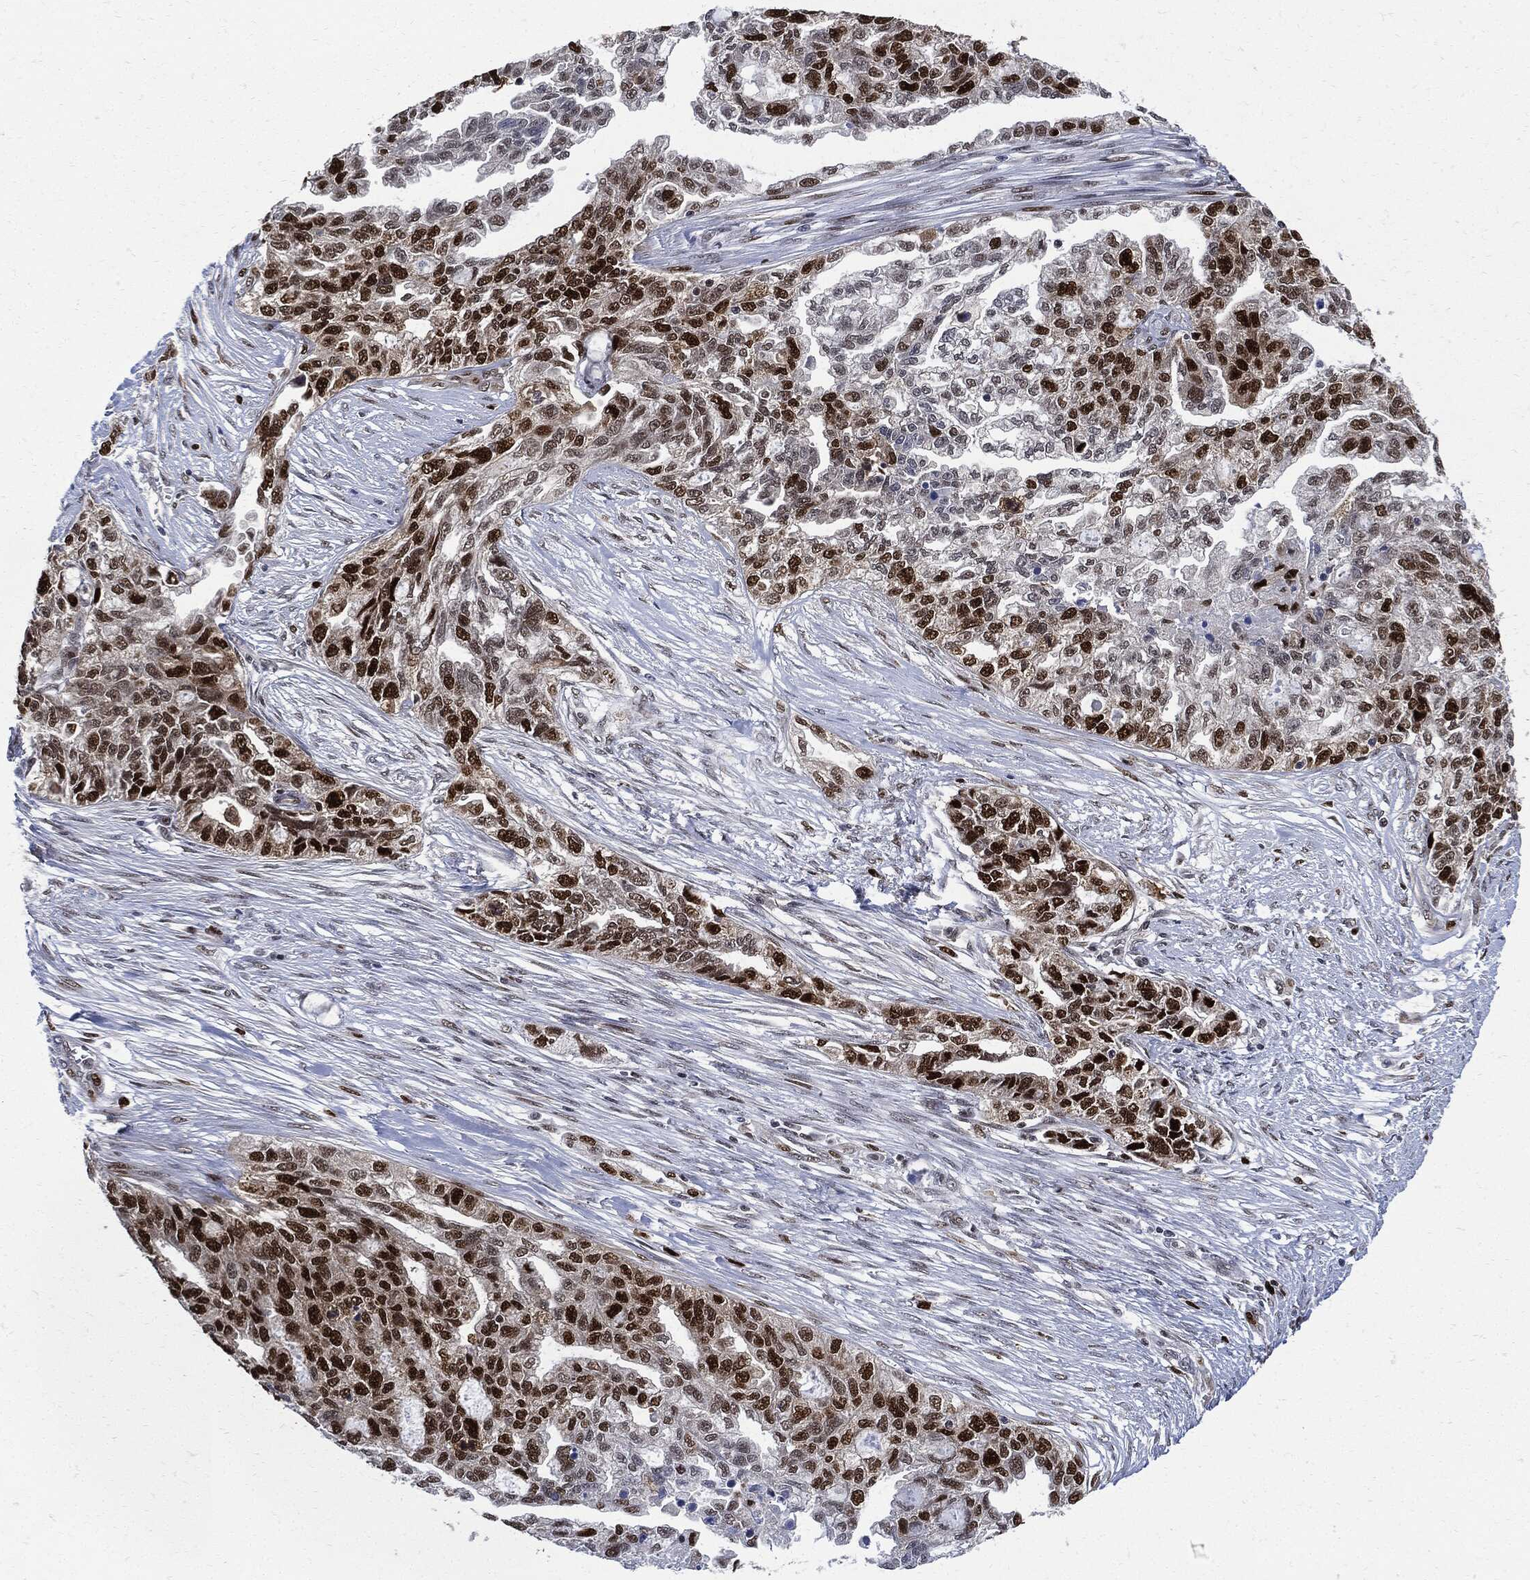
{"staining": {"intensity": "strong", "quantity": ">75%", "location": "nuclear"}, "tissue": "ovarian cancer", "cell_type": "Tumor cells", "image_type": "cancer", "snomed": [{"axis": "morphology", "description": "Cystadenocarcinoma, serous, NOS"}, {"axis": "topography", "description": "Ovary"}], "caption": "Immunohistochemistry (IHC) (DAB) staining of ovarian serous cystadenocarcinoma displays strong nuclear protein staining in about >75% of tumor cells.", "gene": "PCNA", "patient": {"sex": "female", "age": 51}}